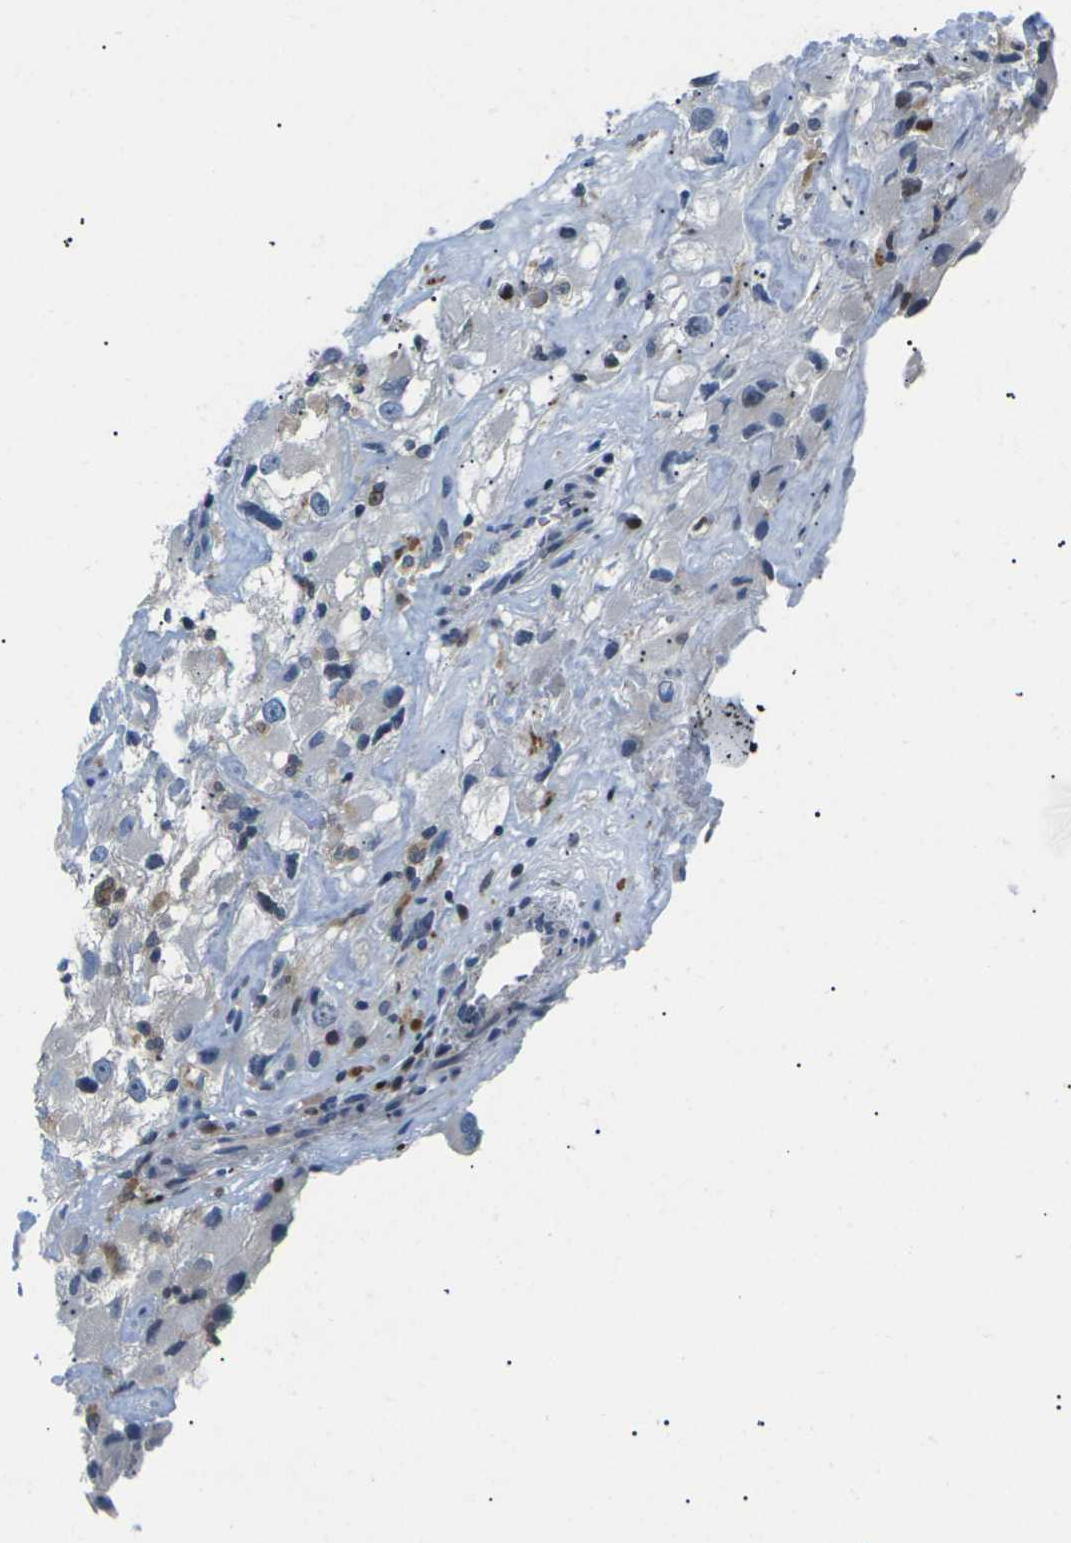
{"staining": {"intensity": "weak", "quantity": "25%-75%", "location": "cytoplasmic/membranous"}, "tissue": "renal cancer", "cell_type": "Tumor cells", "image_type": "cancer", "snomed": [{"axis": "morphology", "description": "Adenocarcinoma, NOS"}, {"axis": "topography", "description": "Kidney"}], "caption": "Protein expression analysis of renal cancer displays weak cytoplasmic/membranous staining in approximately 25%-75% of tumor cells.", "gene": "RPS6KA3", "patient": {"sex": "female", "age": 52}}